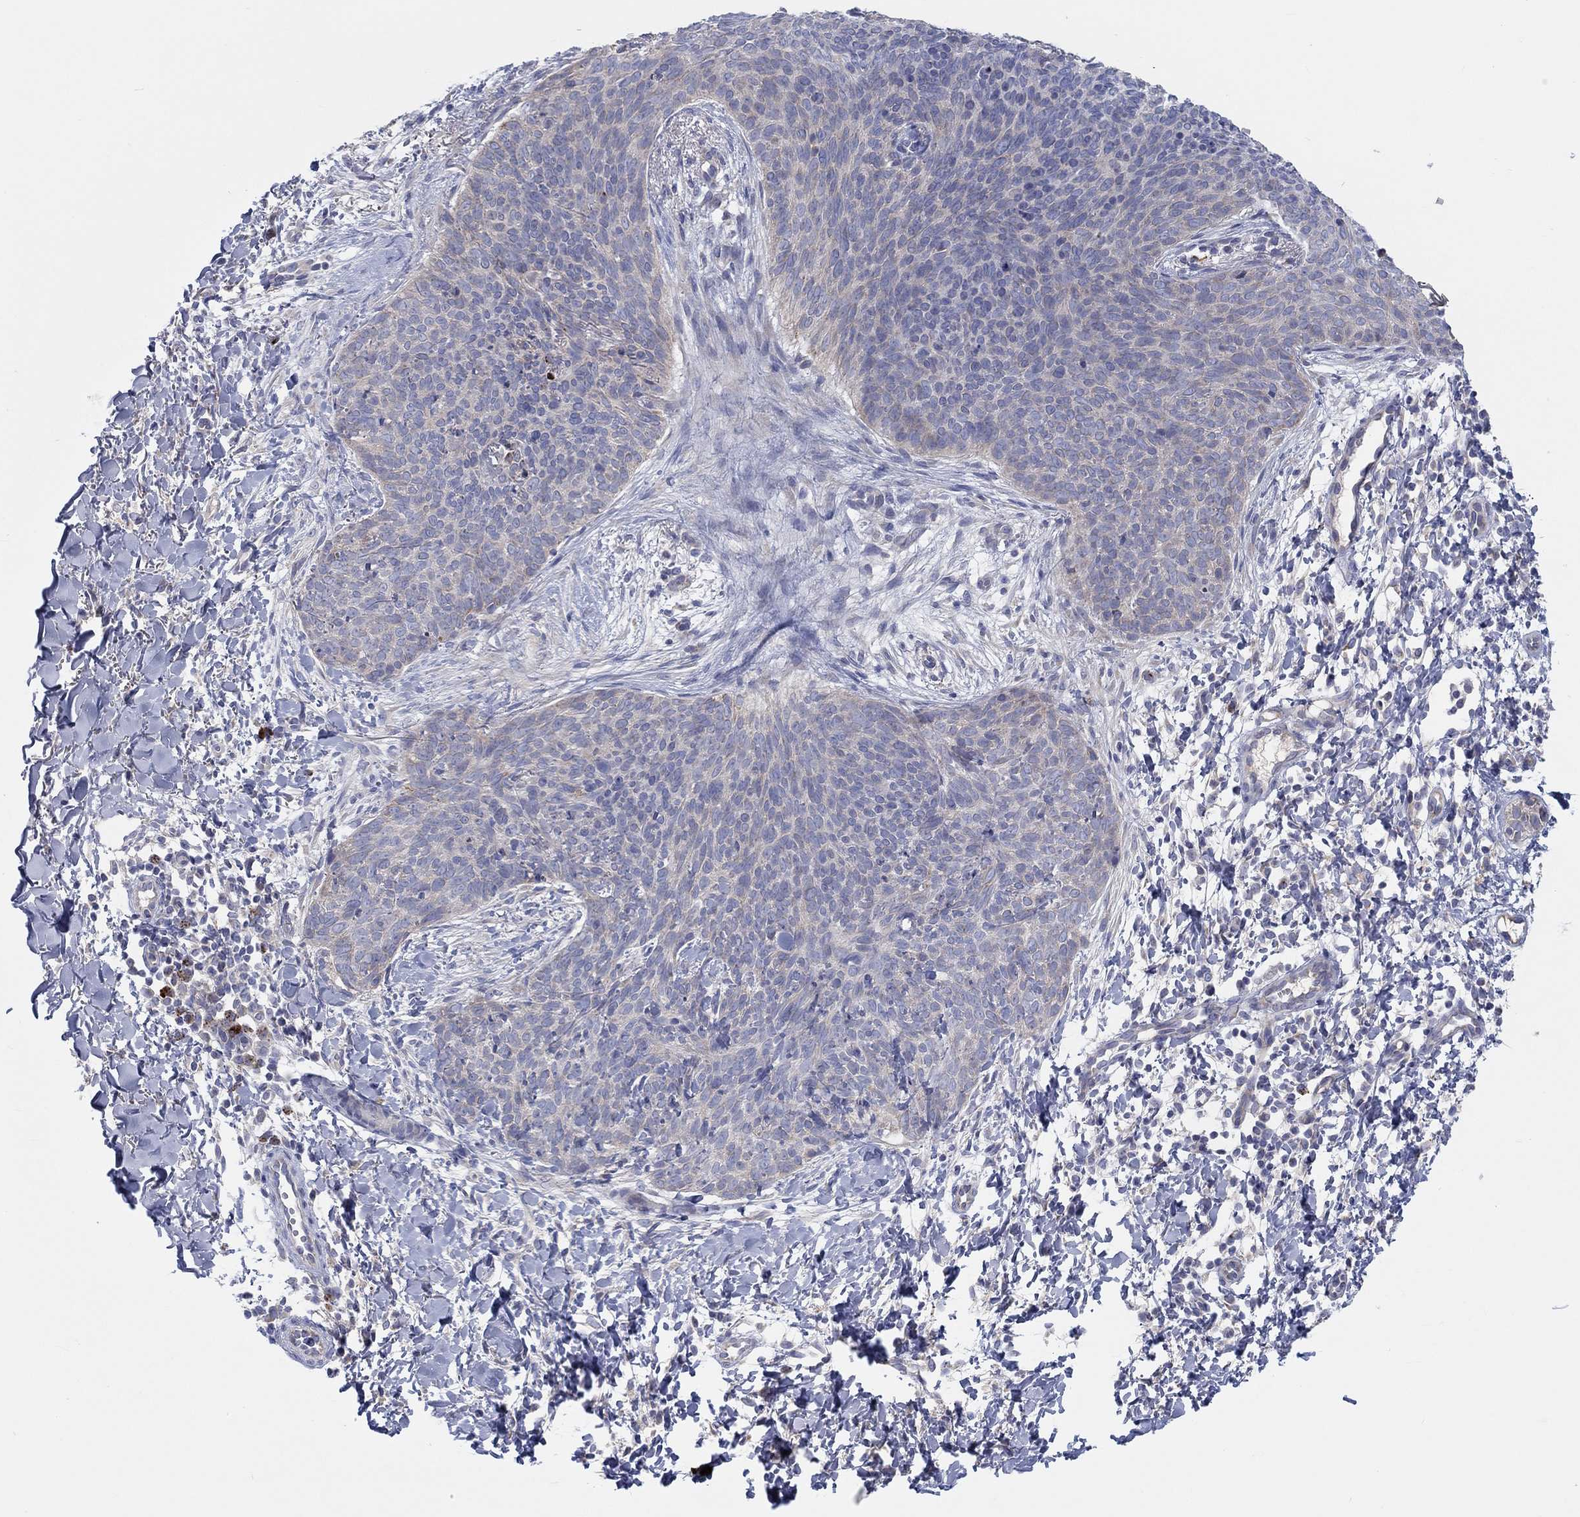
{"staining": {"intensity": "negative", "quantity": "none", "location": "none"}, "tissue": "skin cancer", "cell_type": "Tumor cells", "image_type": "cancer", "snomed": [{"axis": "morphology", "description": "Basal cell carcinoma"}, {"axis": "topography", "description": "Skin"}], "caption": "There is no significant positivity in tumor cells of skin cancer. (Brightfield microscopy of DAB (3,3'-diaminobenzidine) IHC at high magnification).", "gene": "BCO2", "patient": {"sex": "male", "age": 64}}